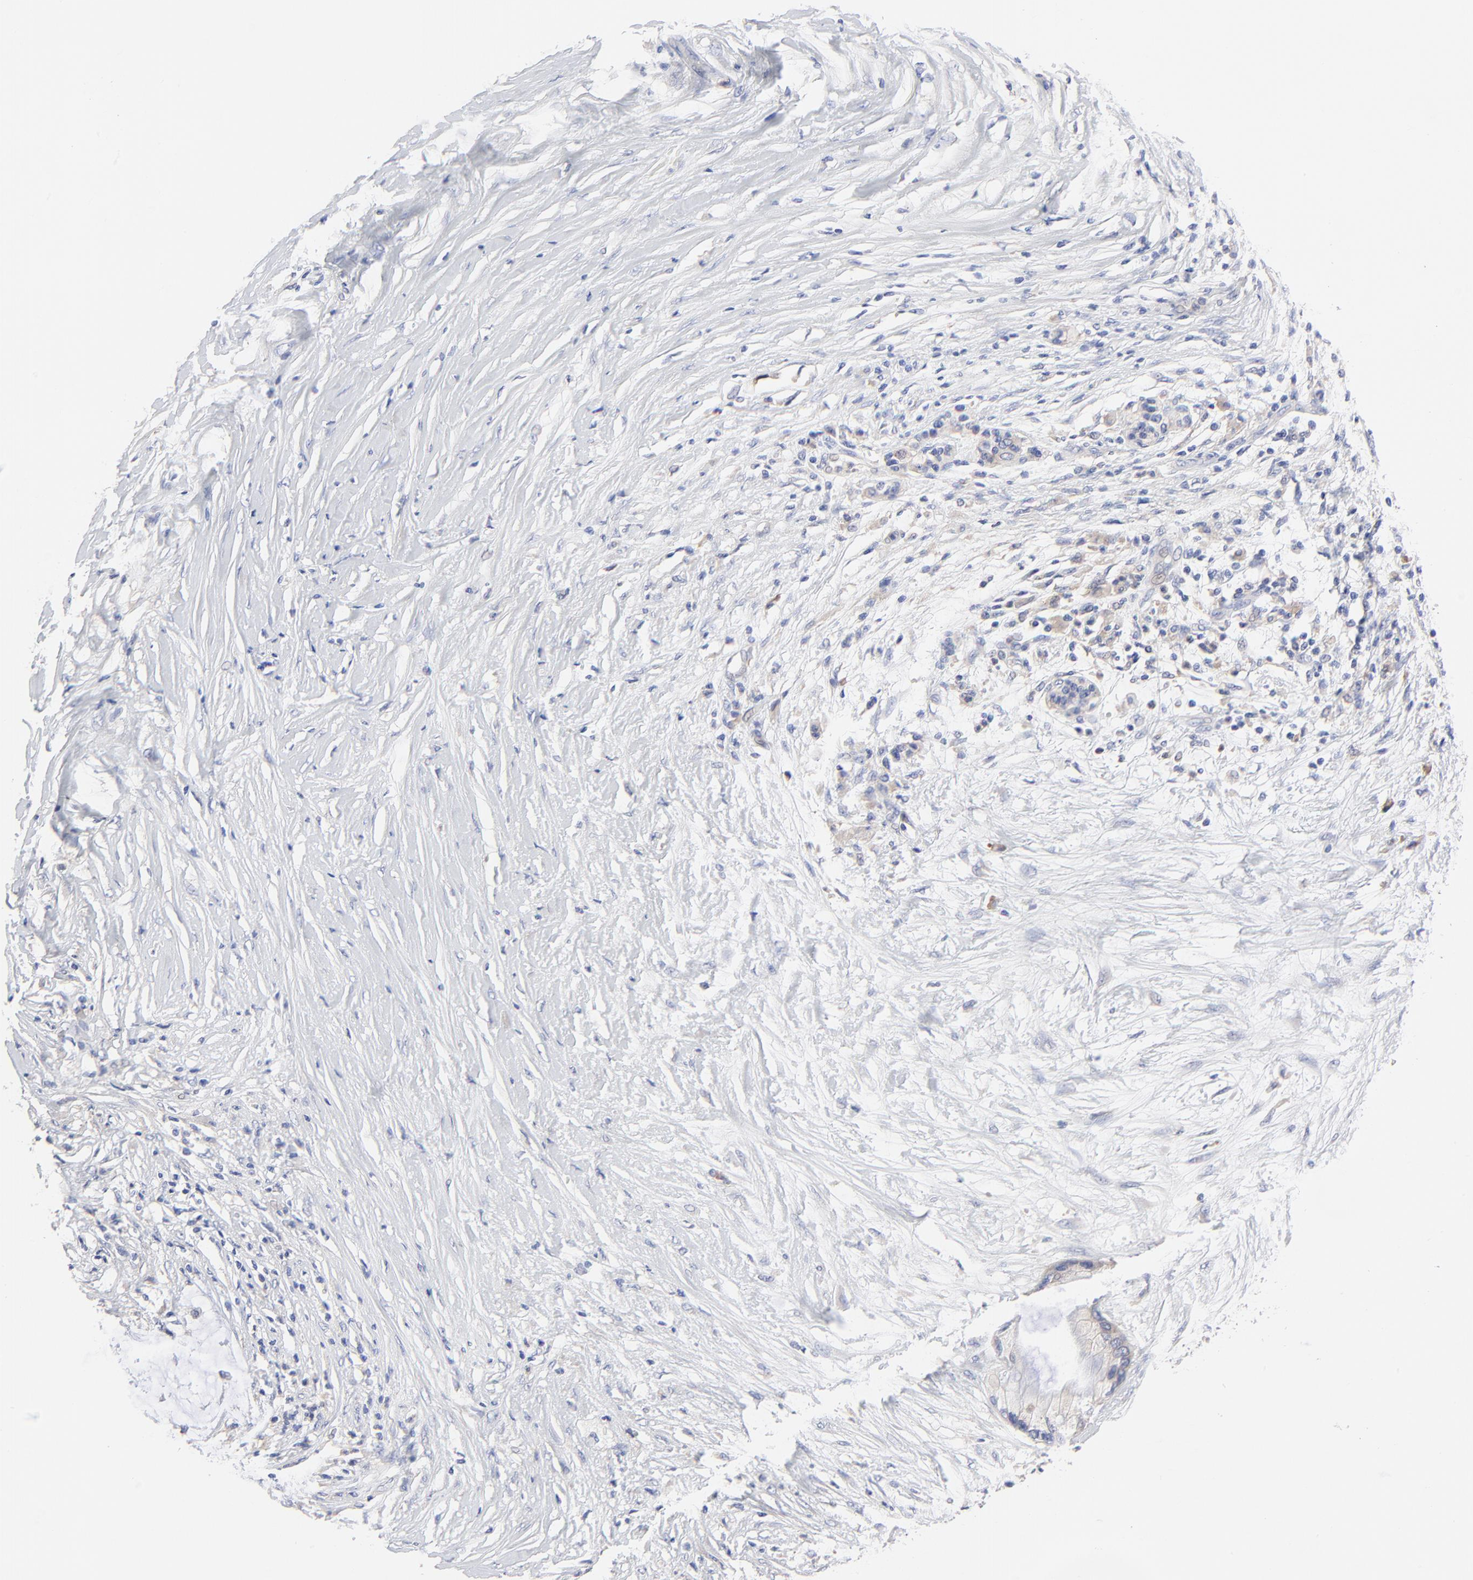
{"staining": {"intensity": "negative", "quantity": "none", "location": "none"}, "tissue": "pancreatic cancer", "cell_type": "Tumor cells", "image_type": "cancer", "snomed": [{"axis": "morphology", "description": "Adenocarcinoma, NOS"}, {"axis": "topography", "description": "Pancreas"}], "caption": "Immunohistochemical staining of human pancreatic adenocarcinoma reveals no significant staining in tumor cells. (DAB immunohistochemistry (IHC), high magnification).", "gene": "PPFIBP2", "patient": {"sex": "female", "age": 59}}